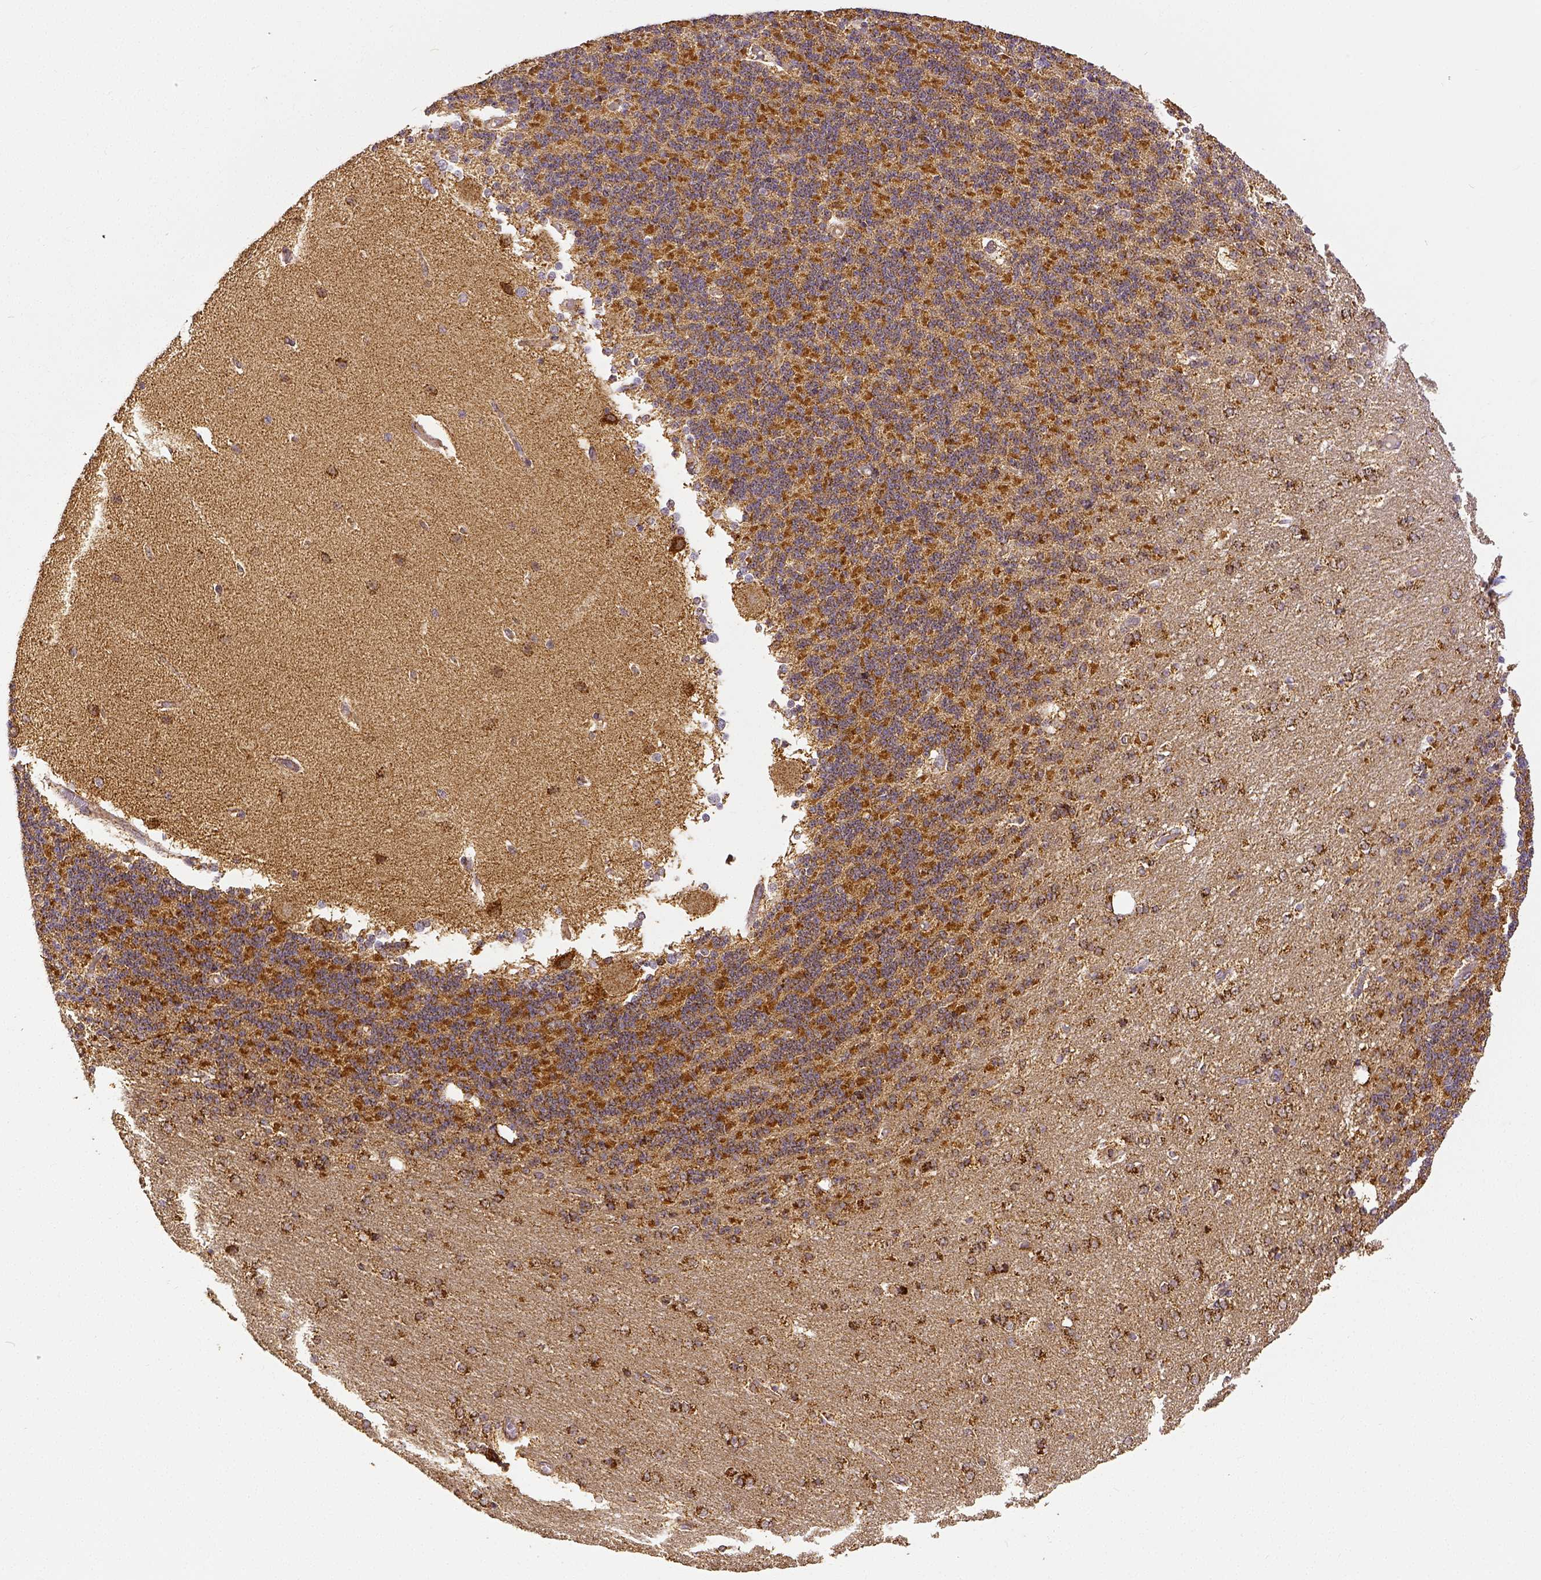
{"staining": {"intensity": "moderate", "quantity": ">75%", "location": "cytoplasmic/membranous"}, "tissue": "cerebellum", "cell_type": "Cells in granular layer", "image_type": "normal", "snomed": [{"axis": "morphology", "description": "Normal tissue, NOS"}, {"axis": "topography", "description": "Cerebellum"}], "caption": "Cerebellum stained for a protein (brown) demonstrates moderate cytoplasmic/membranous positive expression in about >75% of cells in granular layer.", "gene": "SDHB", "patient": {"sex": "female", "age": 54}}